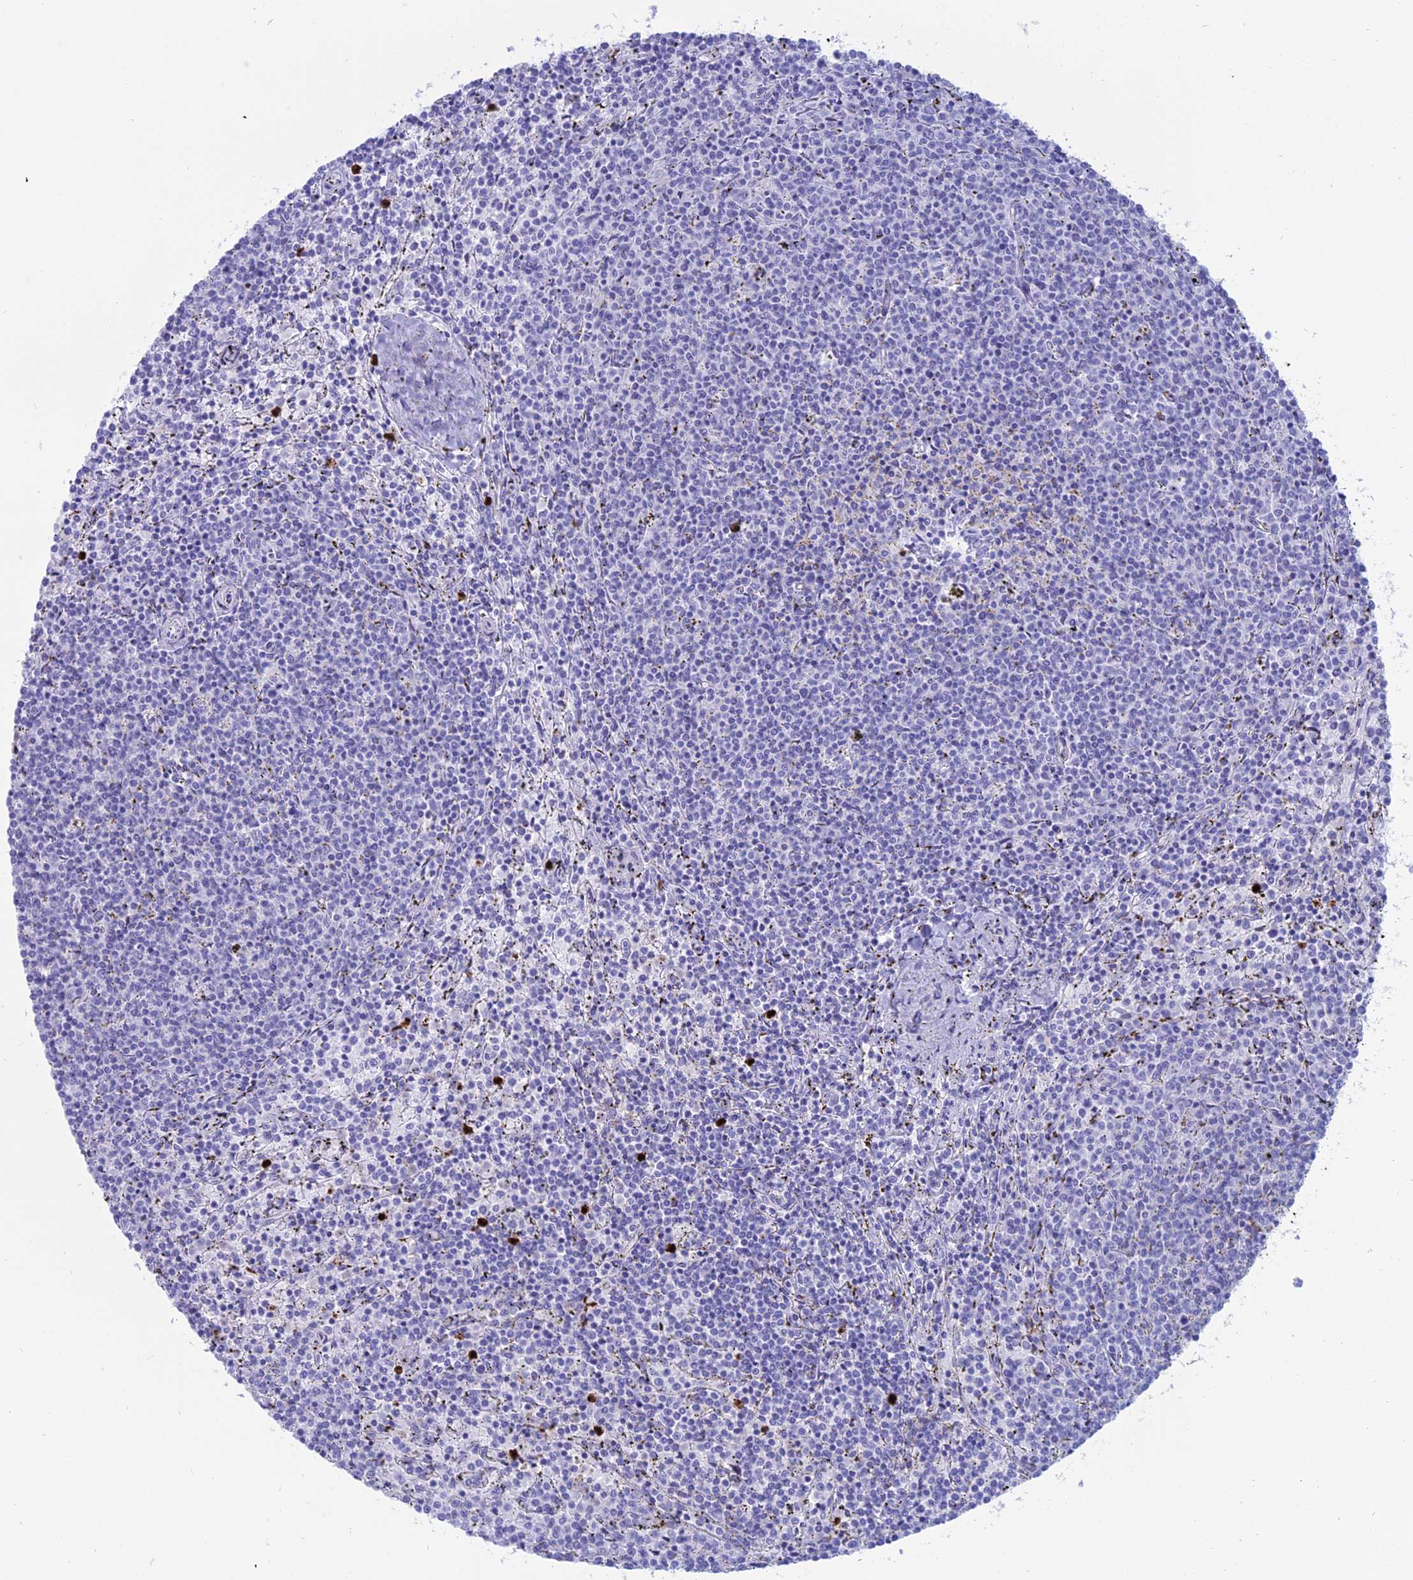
{"staining": {"intensity": "negative", "quantity": "none", "location": "none"}, "tissue": "lymphoma", "cell_type": "Tumor cells", "image_type": "cancer", "snomed": [{"axis": "morphology", "description": "Malignant lymphoma, non-Hodgkin's type, Low grade"}, {"axis": "topography", "description": "Spleen"}], "caption": "This photomicrograph is of low-grade malignant lymphoma, non-Hodgkin's type stained with IHC to label a protein in brown with the nuclei are counter-stained blue. There is no staining in tumor cells.", "gene": "OR2AE1", "patient": {"sex": "female", "age": 50}}